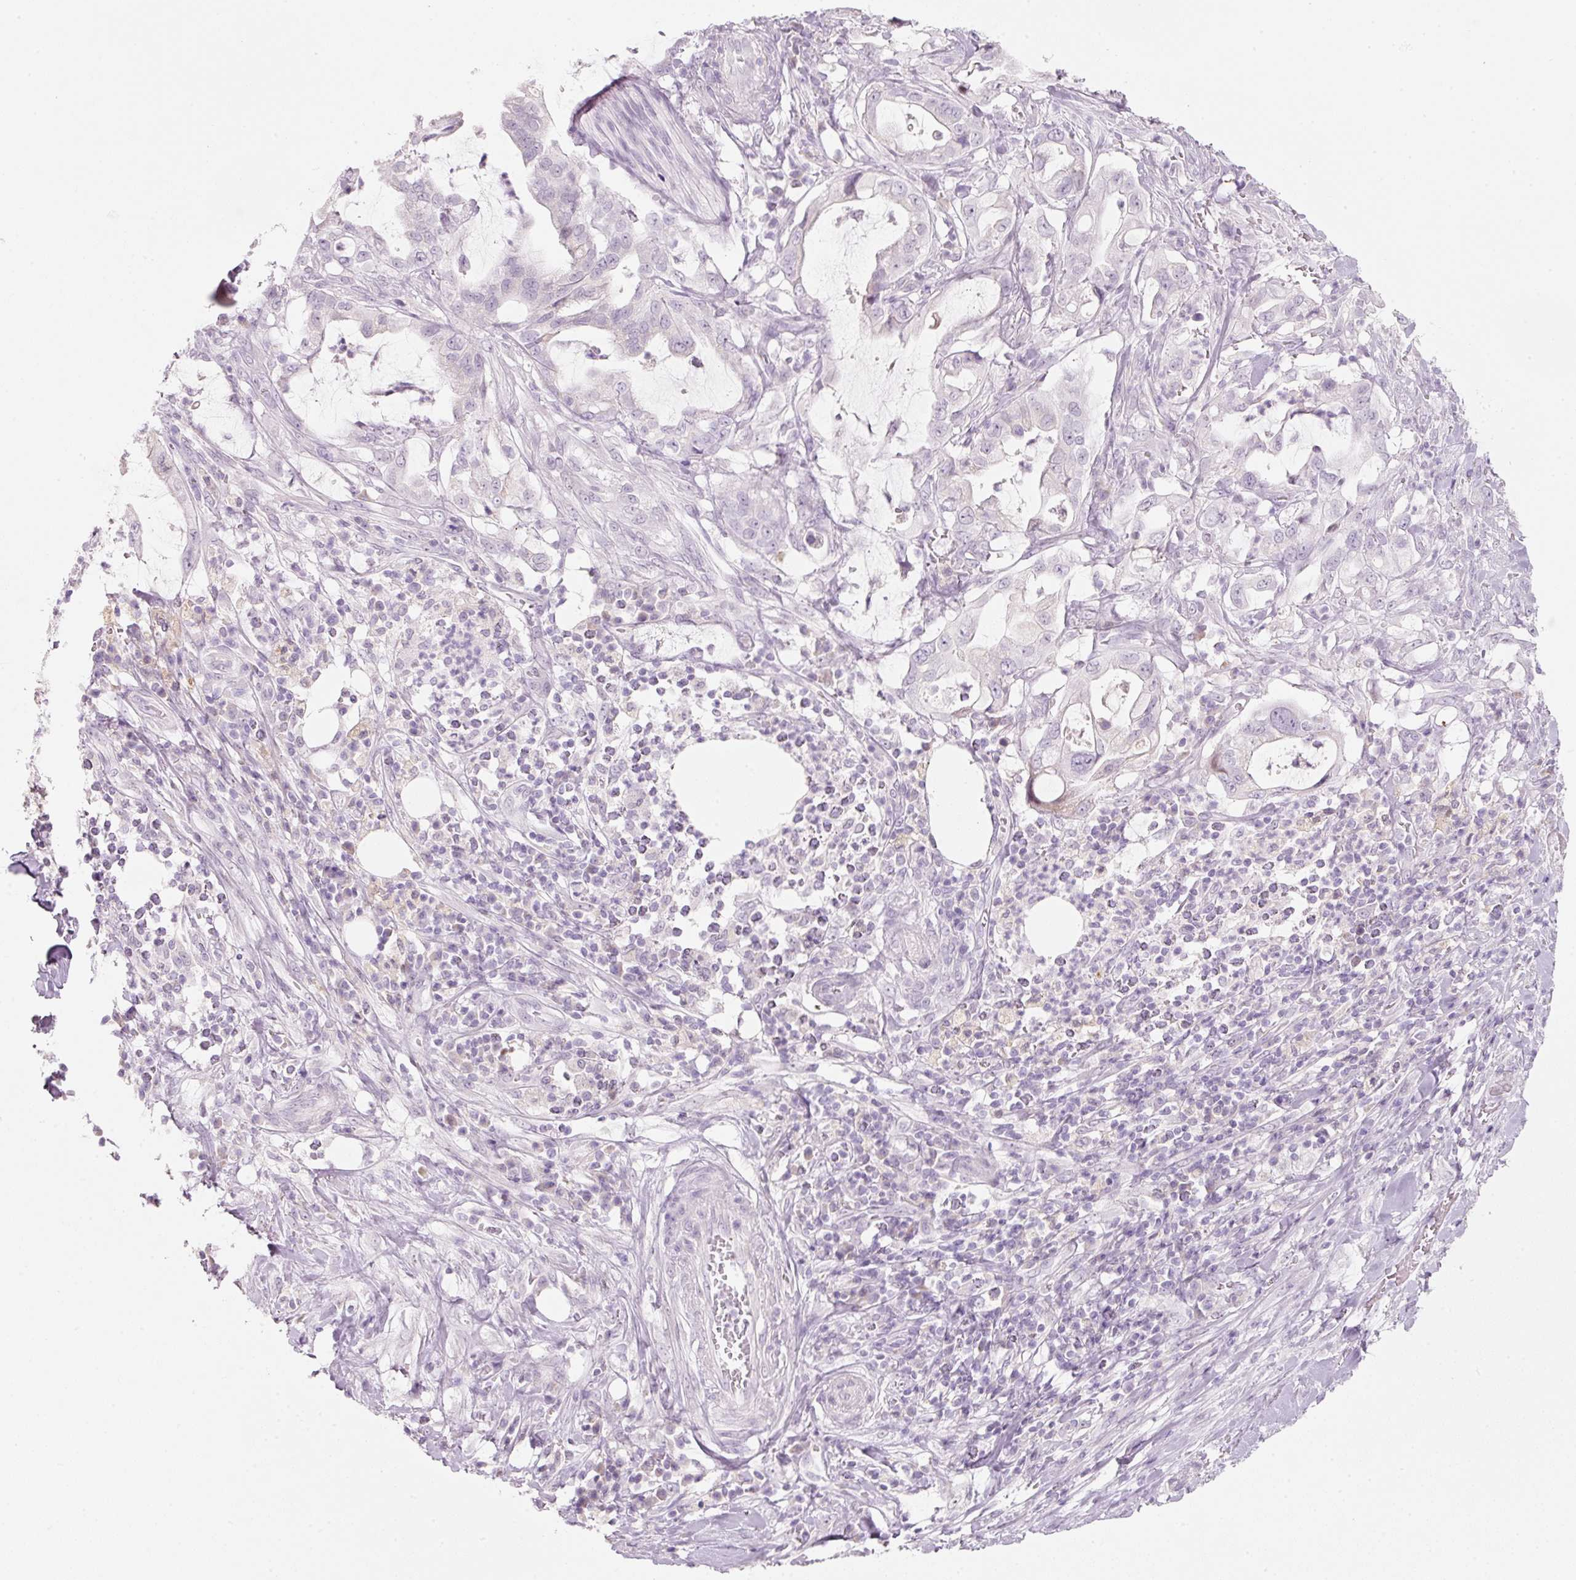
{"staining": {"intensity": "negative", "quantity": "none", "location": "none"}, "tissue": "pancreatic cancer", "cell_type": "Tumor cells", "image_type": "cancer", "snomed": [{"axis": "morphology", "description": "Adenocarcinoma, NOS"}, {"axis": "topography", "description": "Pancreas"}], "caption": "DAB (3,3'-diaminobenzidine) immunohistochemical staining of pancreatic cancer (adenocarcinoma) demonstrates no significant expression in tumor cells. (Stains: DAB IHC with hematoxylin counter stain, Microscopy: brightfield microscopy at high magnification).", "gene": "ENSG00000206549", "patient": {"sex": "female", "age": 61}}